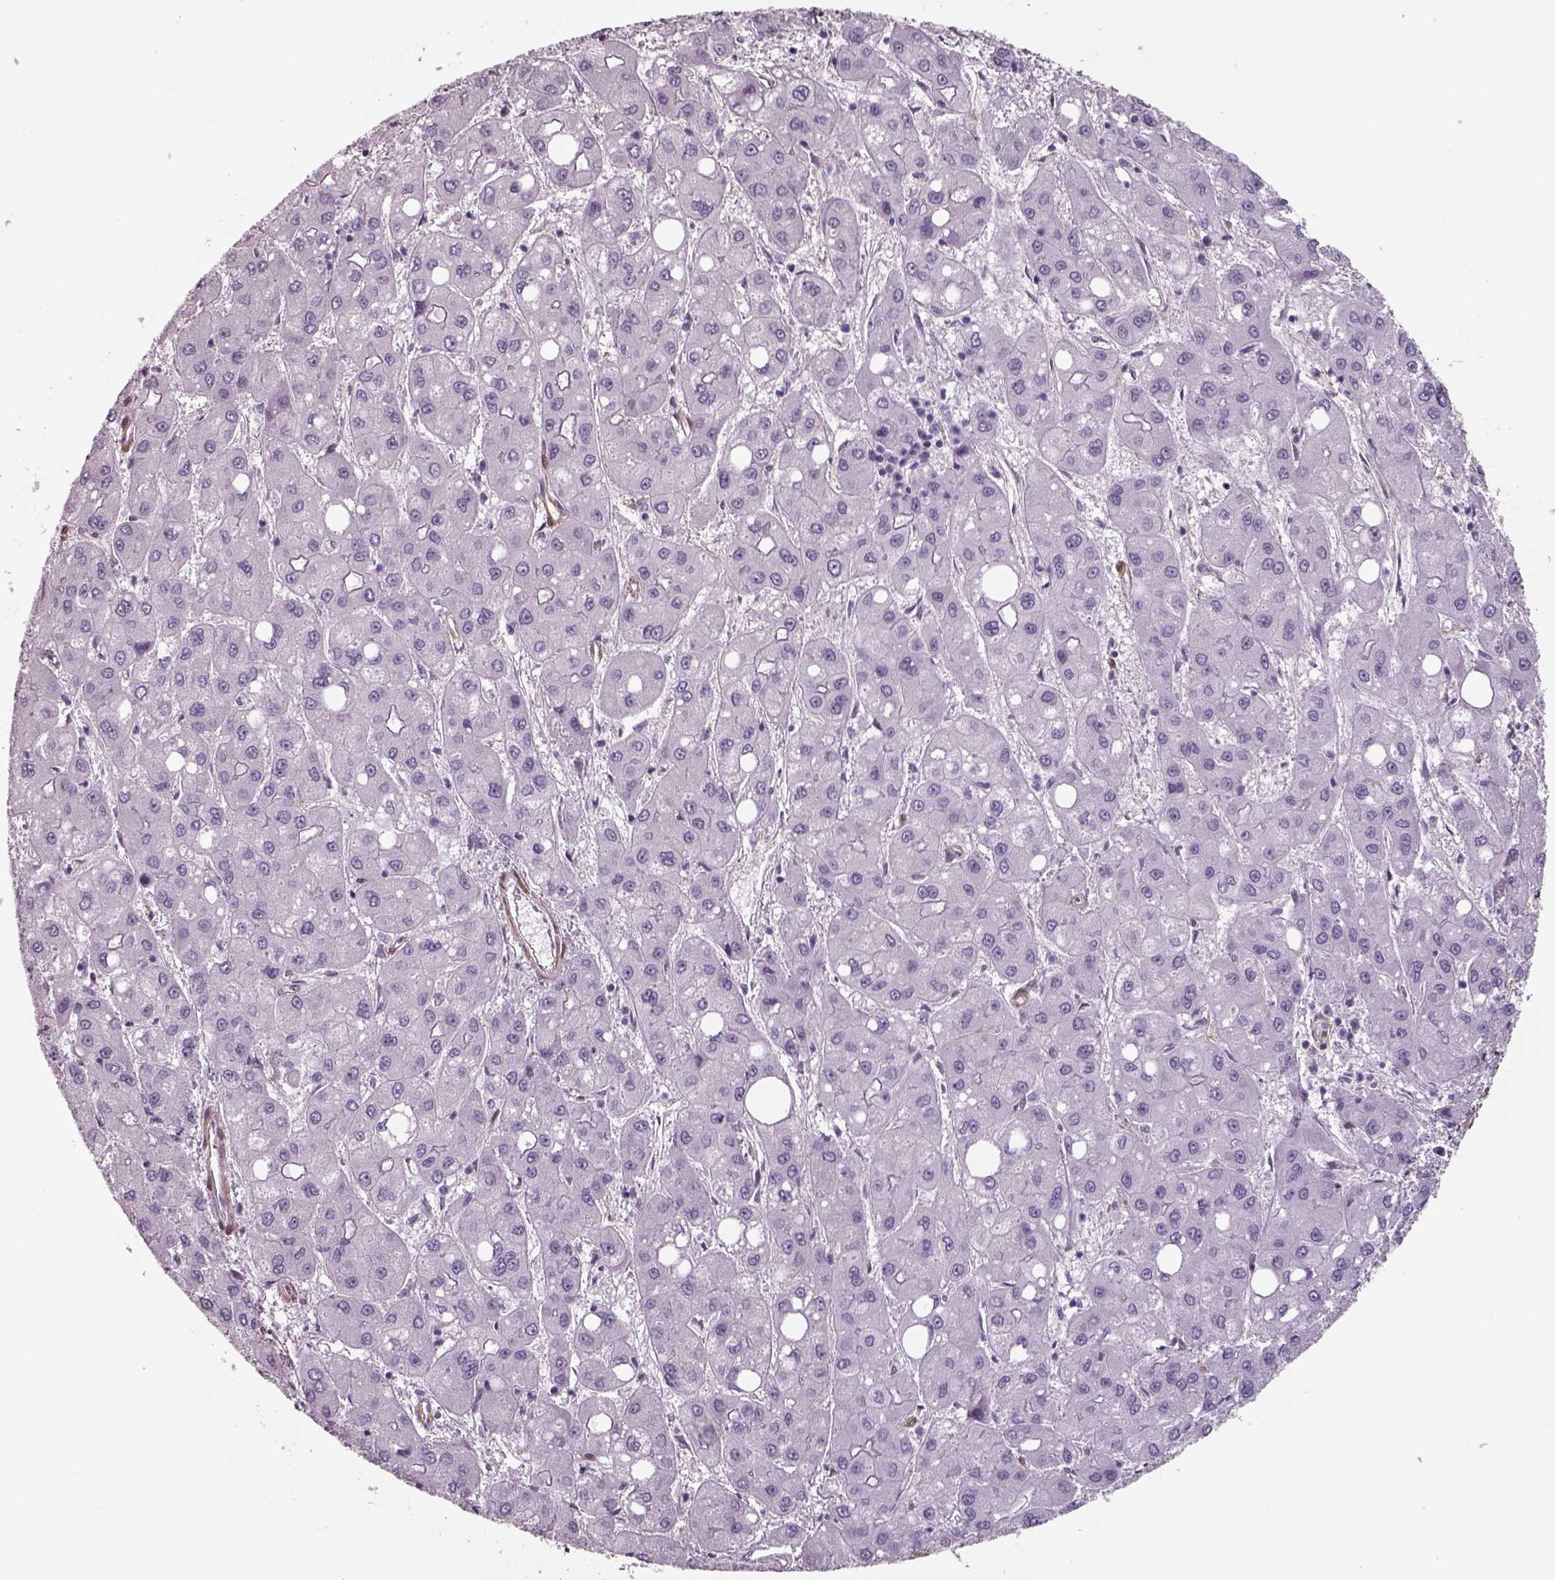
{"staining": {"intensity": "negative", "quantity": "none", "location": "none"}, "tissue": "liver cancer", "cell_type": "Tumor cells", "image_type": "cancer", "snomed": [{"axis": "morphology", "description": "Carcinoma, Hepatocellular, NOS"}, {"axis": "topography", "description": "Liver"}], "caption": "Immunohistochemistry (IHC) of human liver cancer reveals no staining in tumor cells.", "gene": "ISYNA1", "patient": {"sex": "male", "age": 73}}